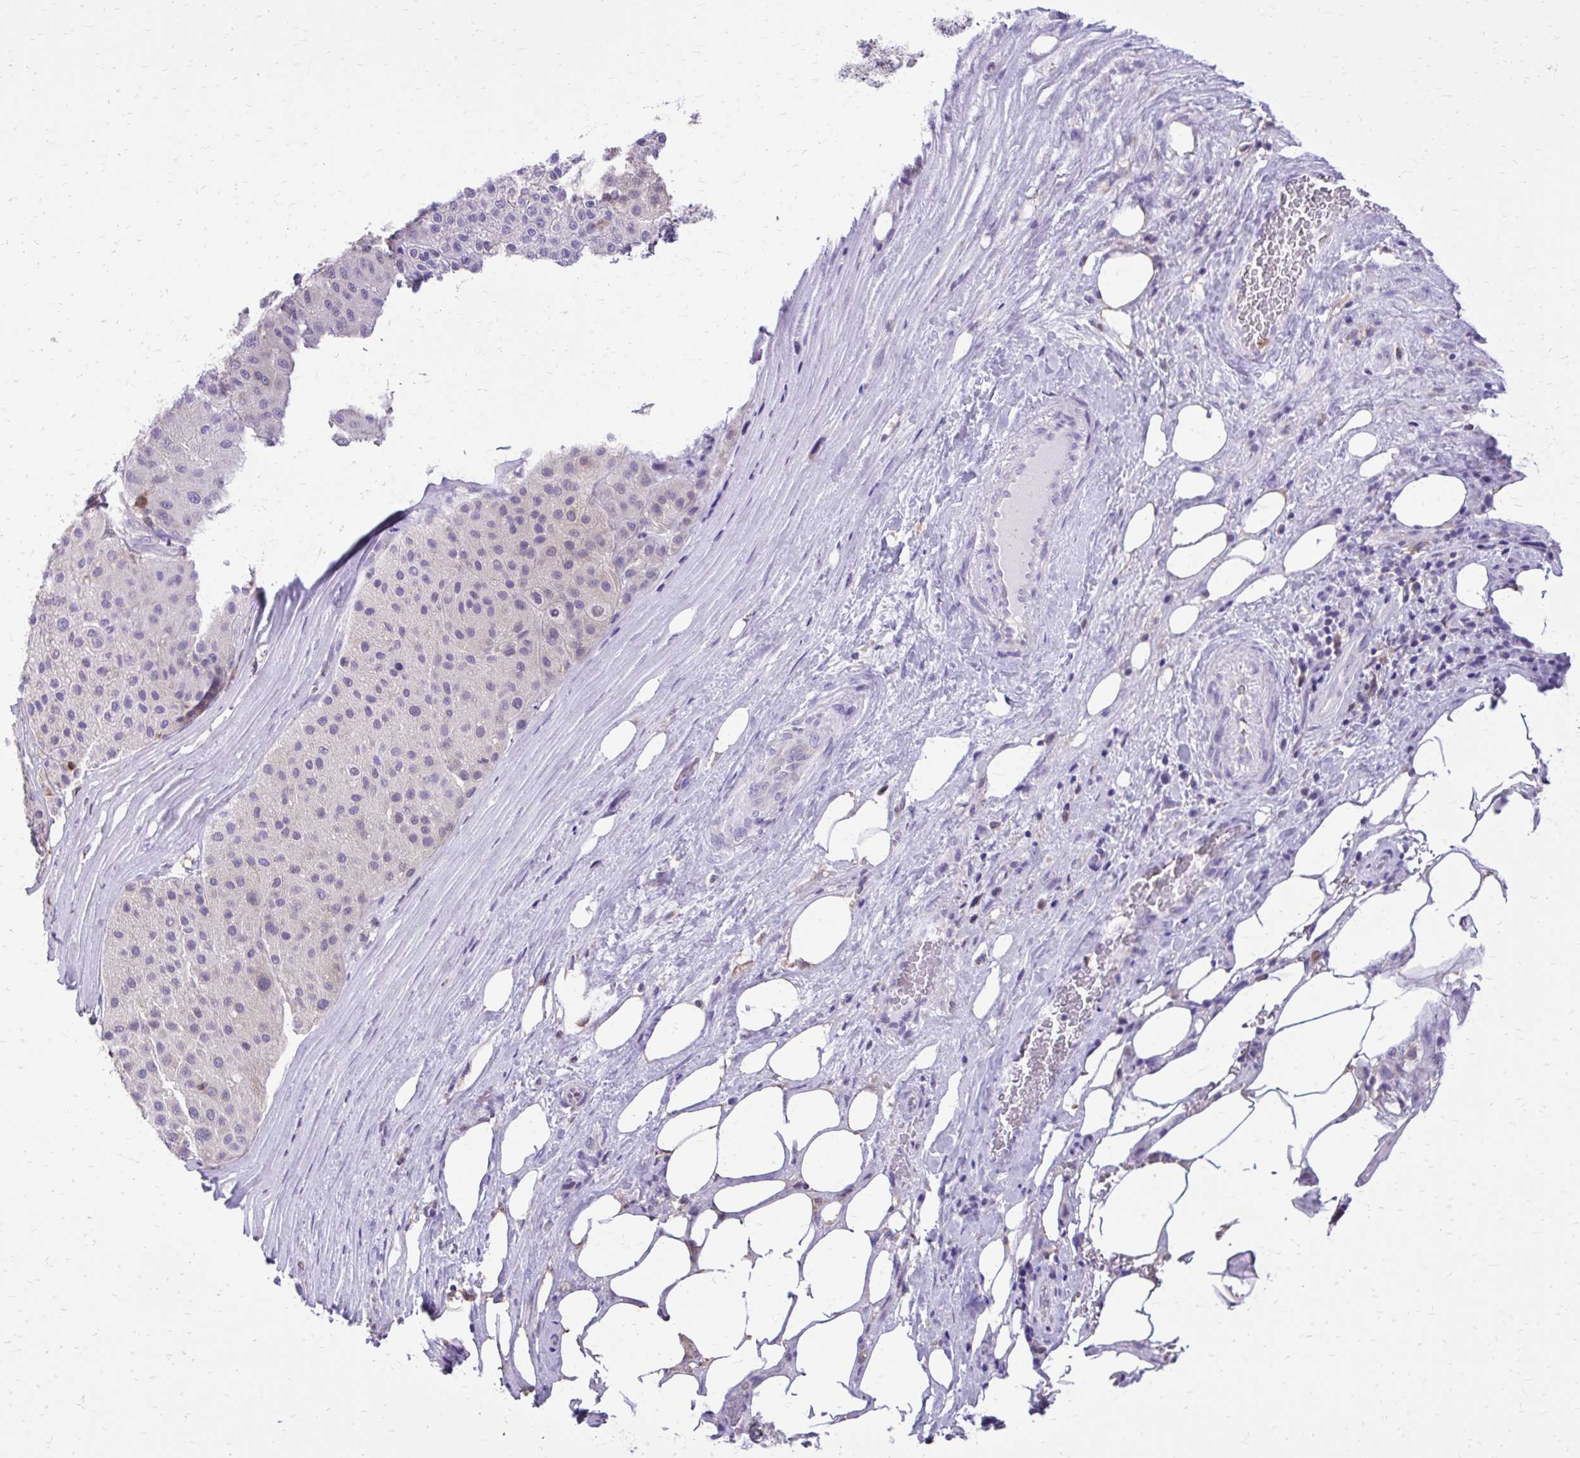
{"staining": {"intensity": "negative", "quantity": "none", "location": "none"}, "tissue": "melanoma", "cell_type": "Tumor cells", "image_type": "cancer", "snomed": [{"axis": "morphology", "description": "Malignant melanoma, Metastatic site"}, {"axis": "topography", "description": "Smooth muscle"}], "caption": "The photomicrograph exhibits no significant positivity in tumor cells of malignant melanoma (metastatic site).", "gene": "CAT", "patient": {"sex": "male", "age": 41}}